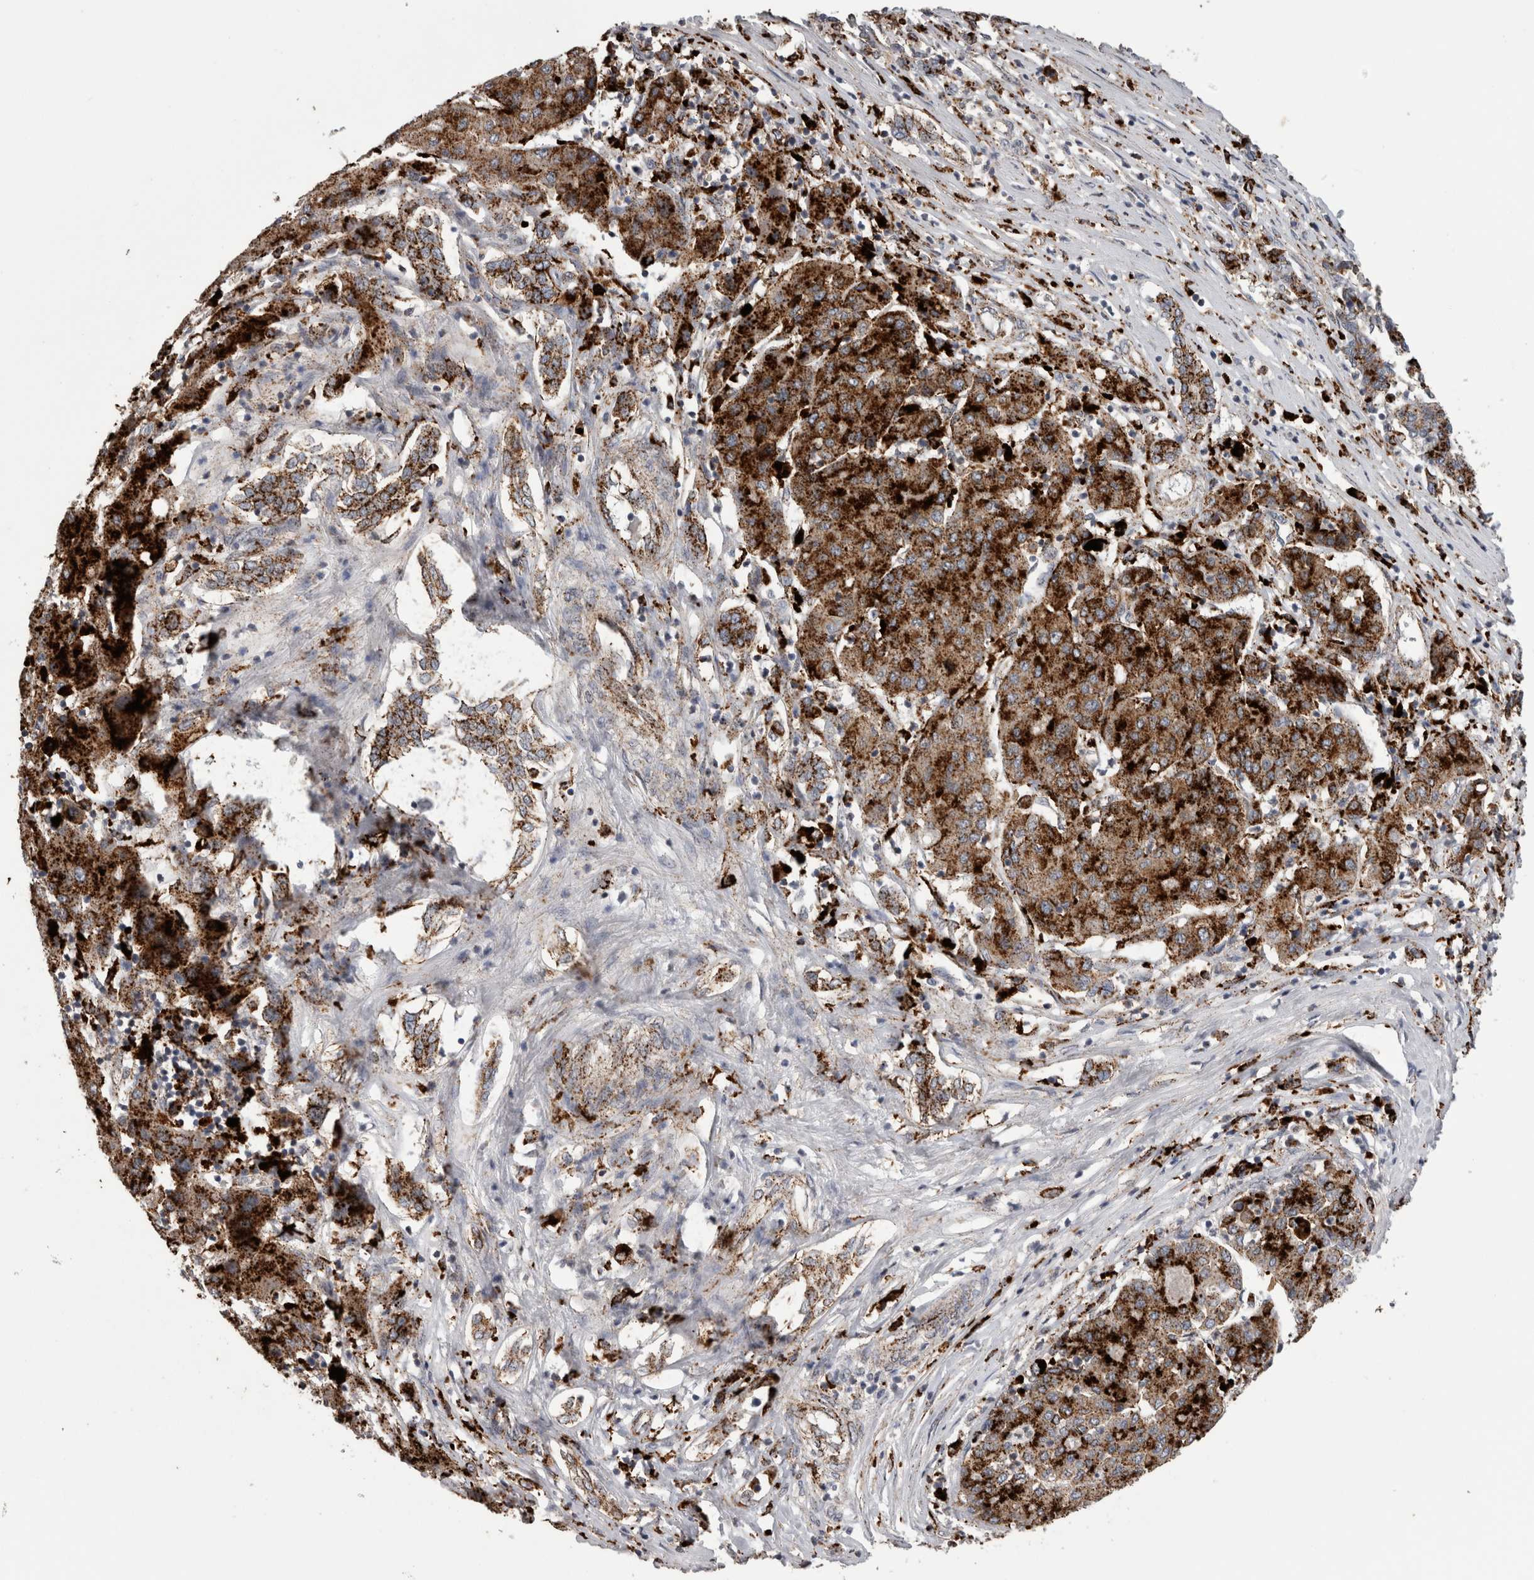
{"staining": {"intensity": "strong", "quantity": ">75%", "location": "cytoplasmic/membranous"}, "tissue": "liver cancer", "cell_type": "Tumor cells", "image_type": "cancer", "snomed": [{"axis": "morphology", "description": "Carcinoma, Hepatocellular, NOS"}, {"axis": "topography", "description": "Liver"}], "caption": "Liver cancer stained with a protein marker exhibits strong staining in tumor cells.", "gene": "CTSZ", "patient": {"sex": "male", "age": 65}}